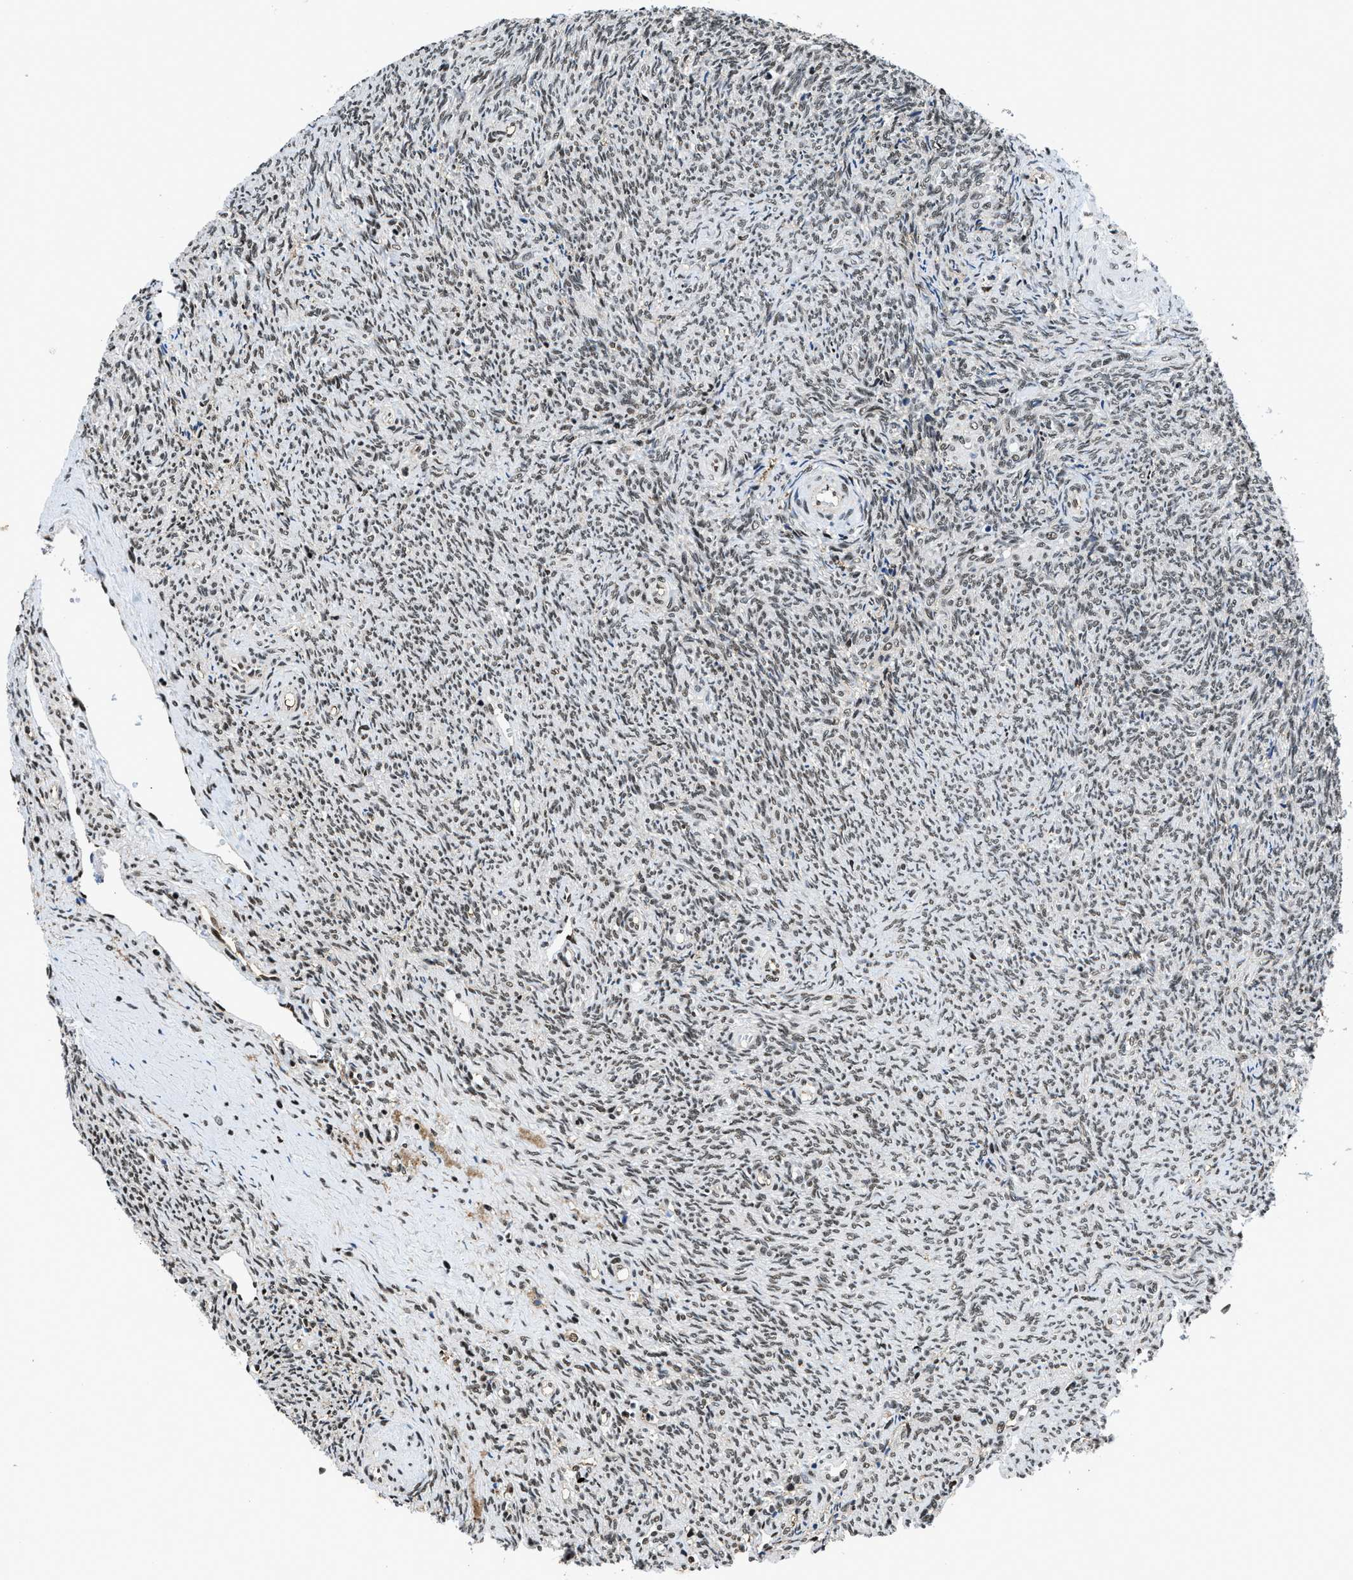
{"staining": {"intensity": "moderate", "quantity": ">75%", "location": "cytoplasmic/membranous"}, "tissue": "ovary", "cell_type": "Follicle cells", "image_type": "normal", "snomed": [{"axis": "morphology", "description": "Normal tissue, NOS"}, {"axis": "topography", "description": "Ovary"}], "caption": "DAB immunohistochemical staining of unremarkable ovary exhibits moderate cytoplasmic/membranous protein staining in approximately >75% of follicle cells. The protein is shown in brown color, while the nuclei are stained blue.", "gene": "HNRNPF", "patient": {"sex": "female", "age": 41}}